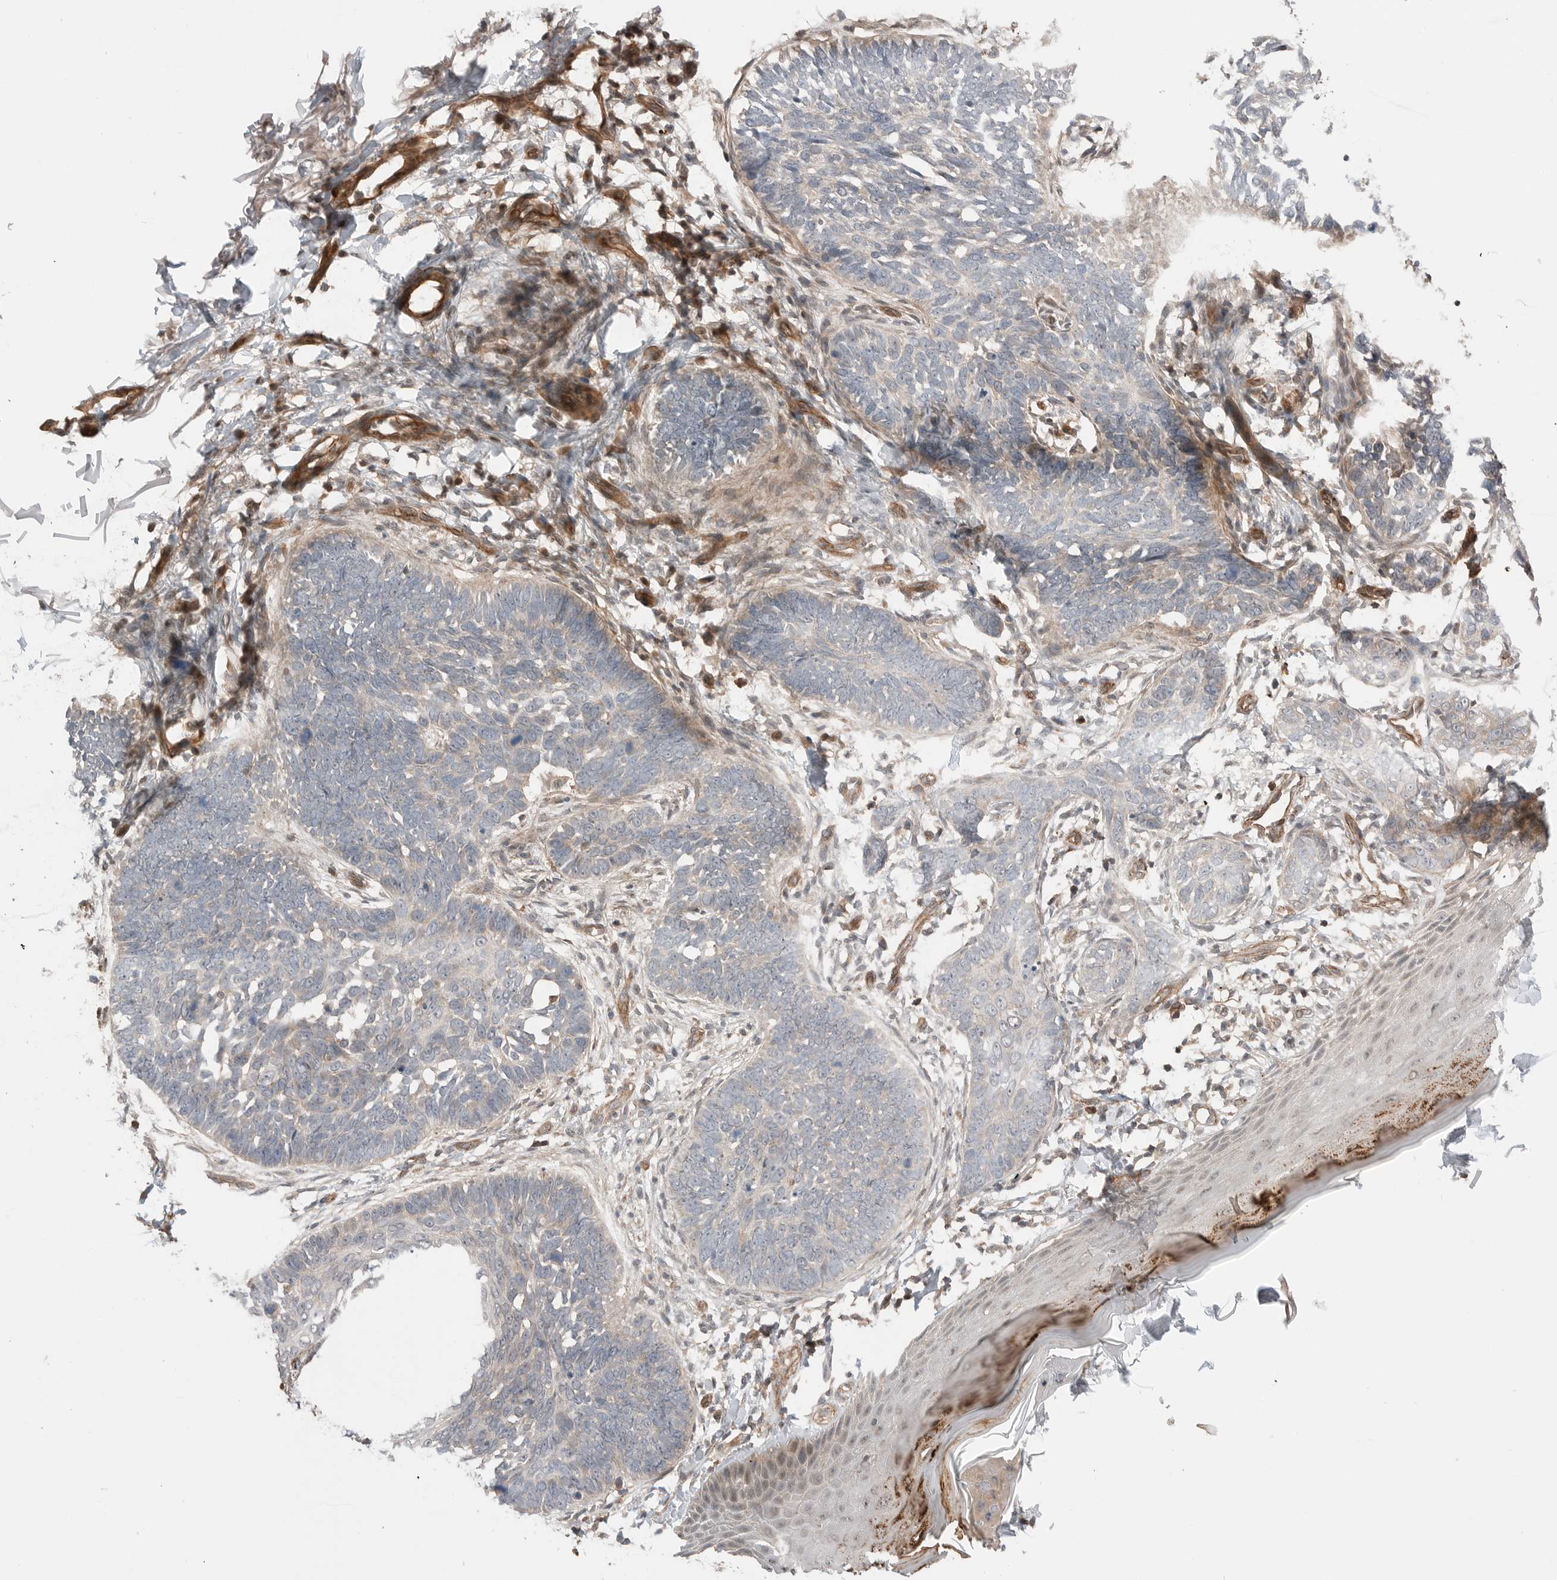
{"staining": {"intensity": "negative", "quantity": "none", "location": "none"}, "tissue": "skin cancer", "cell_type": "Tumor cells", "image_type": "cancer", "snomed": [{"axis": "morphology", "description": "Normal tissue, NOS"}, {"axis": "morphology", "description": "Basal cell carcinoma"}, {"axis": "topography", "description": "Skin"}], "caption": "Tumor cells show no significant staining in skin cancer (basal cell carcinoma).", "gene": "PEAK1", "patient": {"sex": "male", "age": 77}}